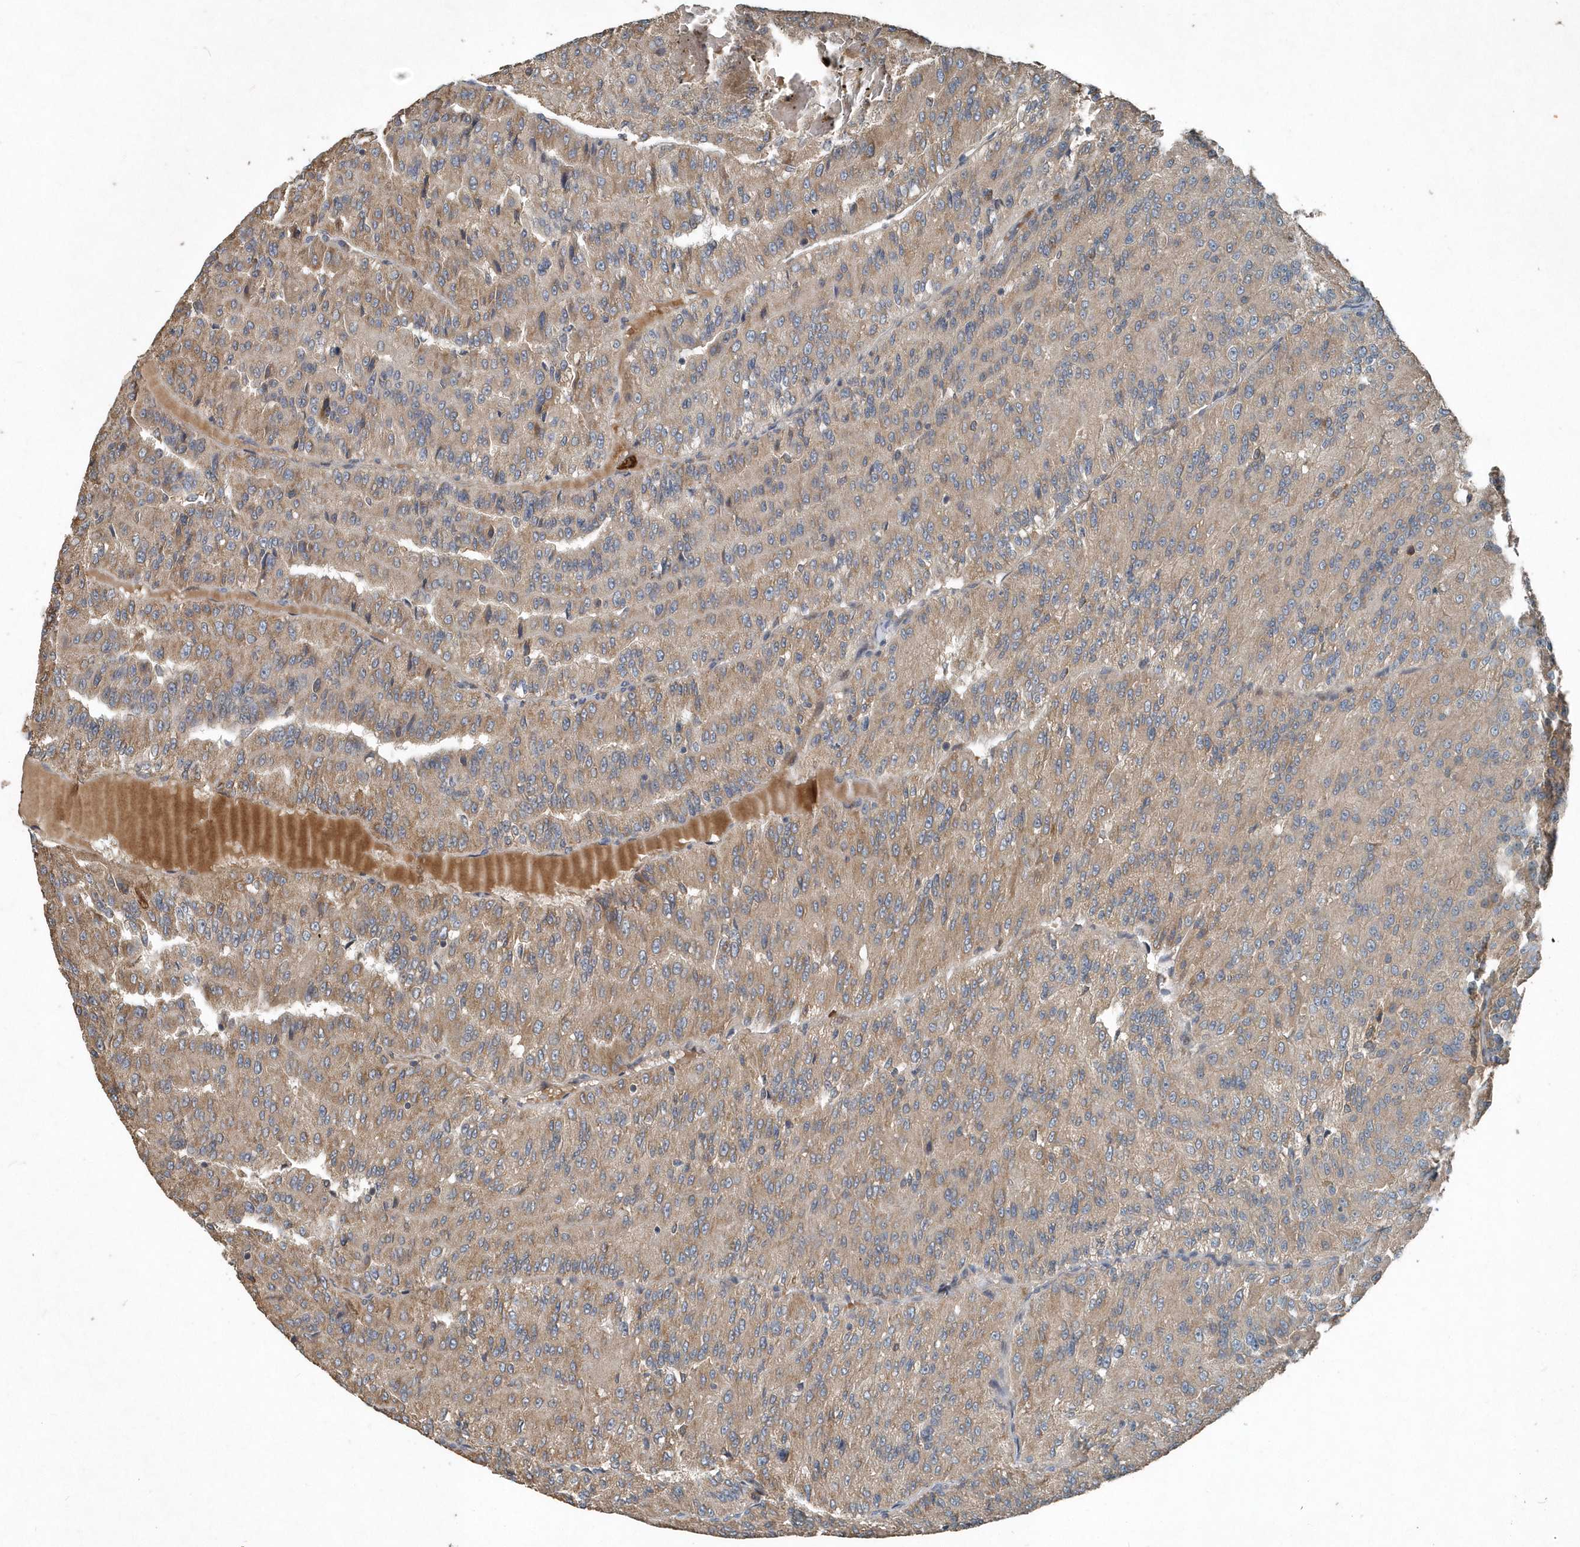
{"staining": {"intensity": "weak", "quantity": "25%-75%", "location": "cytoplasmic/membranous"}, "tissue": "renal cancer", "cell_type": "Tumor cells", "image_type": "cancer", "snomed": [{"axis": "morphology", "description": "Adenocarcinoma, NOS"}, {"axis": "topography", "description": "Kidney"}], "caption": "Protein expression by immunohistochemistry reveals weak cytoplasmic/membranous expression in approximately 25%-75% of tumor cells in renal adenocarcinoma.", "gene": "SCFD2", "patient": {"sex": "female", "age": 63}}